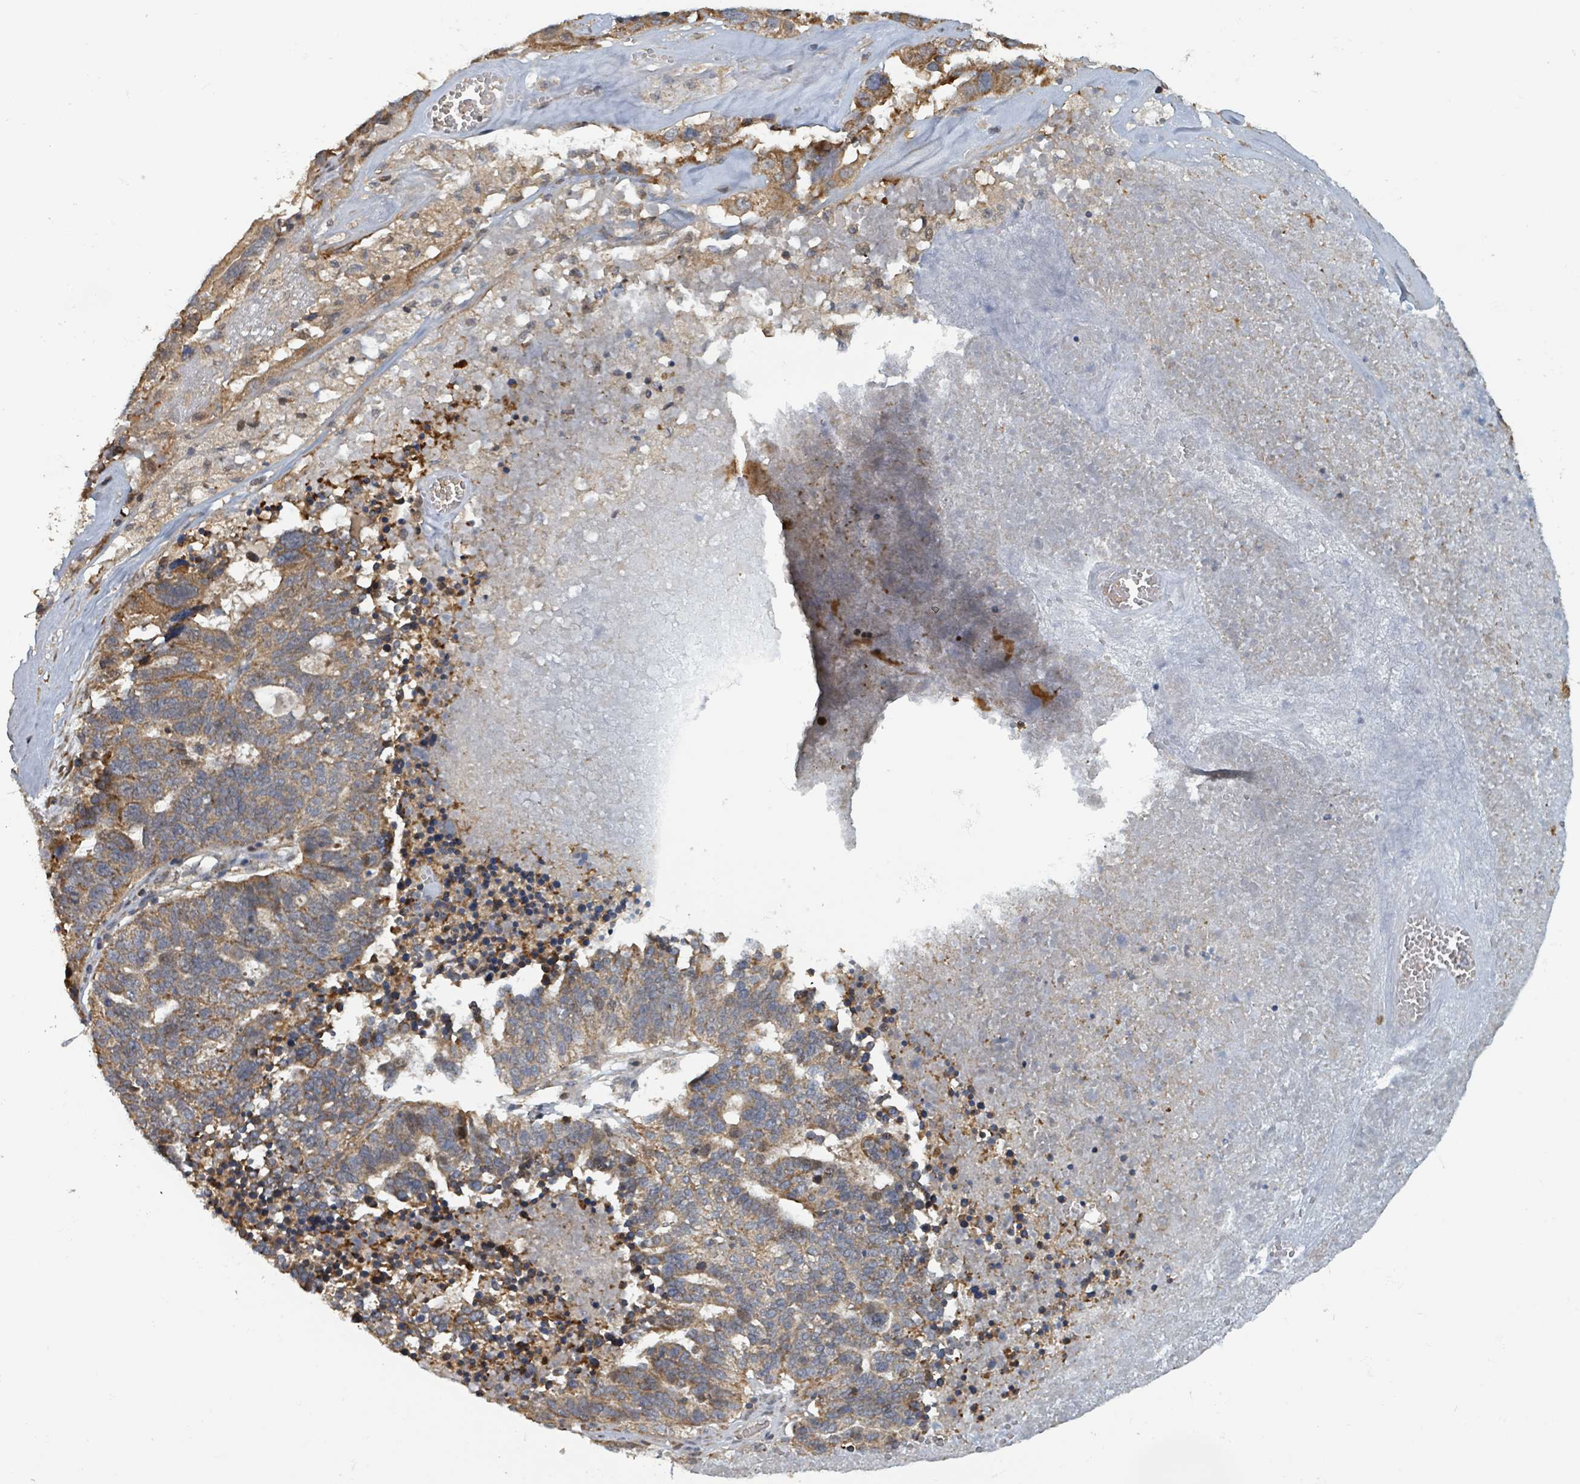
{"staining": {"intensity": "moderate", "quantity": ">75%", "location": "cytoplasmic/membranous"}, "tissue": "ovarian cancer", "cell_type": "Tumor cells", "image_type": "cancer", "snomed": [{"axis": "morphology", "description": "Cystadenocarcinoma, serous, NOS"}, {"axis": "topography", "description": "Ovary"}], "caption": "A histopathology image showing moderate cytoplasmic/membranous staining in about >75% of tumor cells in ovarian cancer (serous cystadenocarcinoma), as visualized by brown immunohistochemical staining.", "gene": "HIVEP1", "patient": {"sex": "female", "age": 59}}